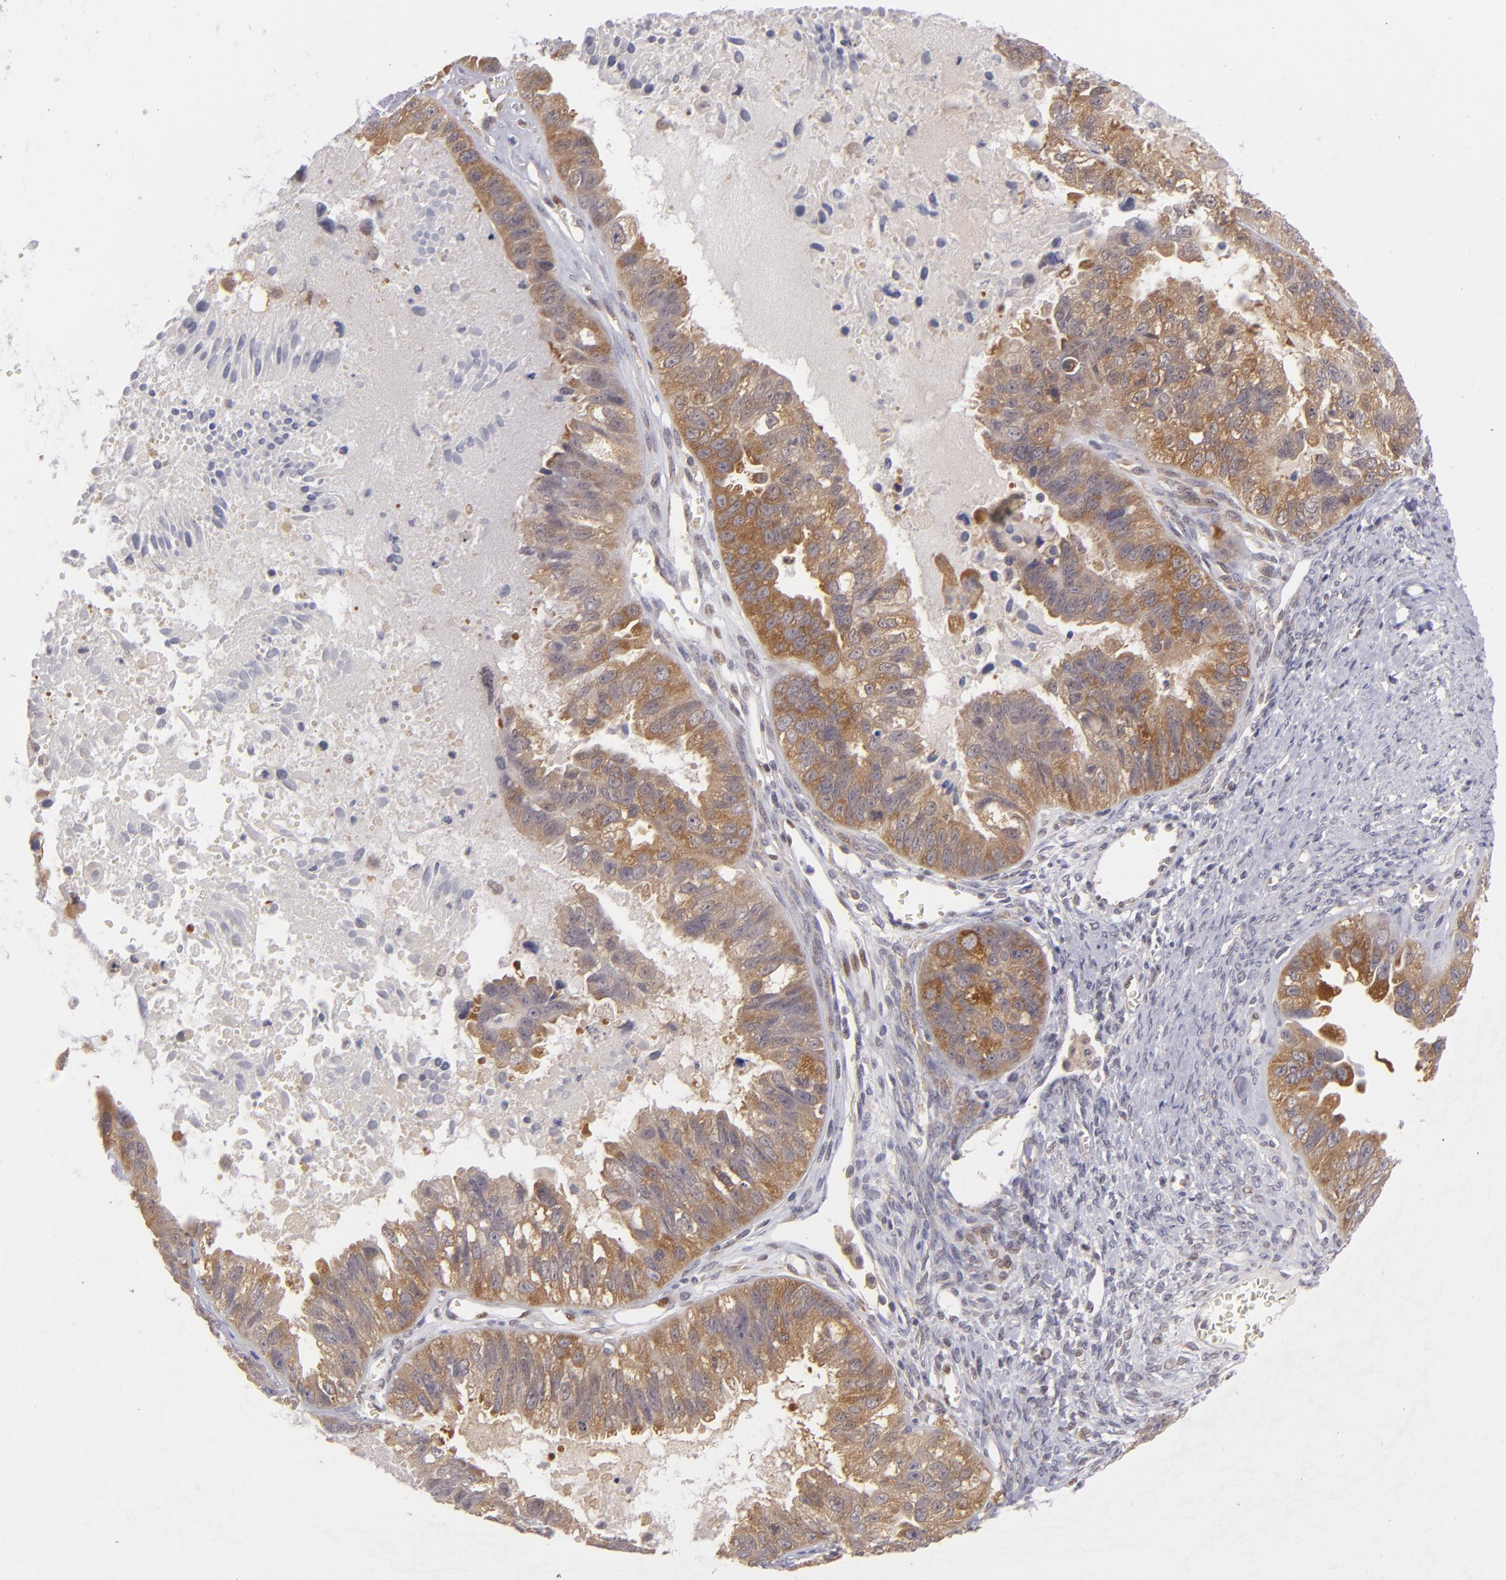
{"staining": {"intensity": "strong", "quantity": ">75%", "location": "cytoplasmic/membranous"}, "tissue": "ovarian cancer", "cell_type": "Tumor cells", "image_type": "cancer", "snomed": [{"axis": "morphology", "description": "Carcinoma, endometroid"}, {"axis": "topography", "description": "Ovary"}], "caption": "Approximately >75% of tumor cells in ovarian cancer show strong cytoplasmic/membranous protein staining as visualized by brown immunohistochemical staining.", "gene": "PTPN13", "patient": {"sex": "female", "age": 85}}